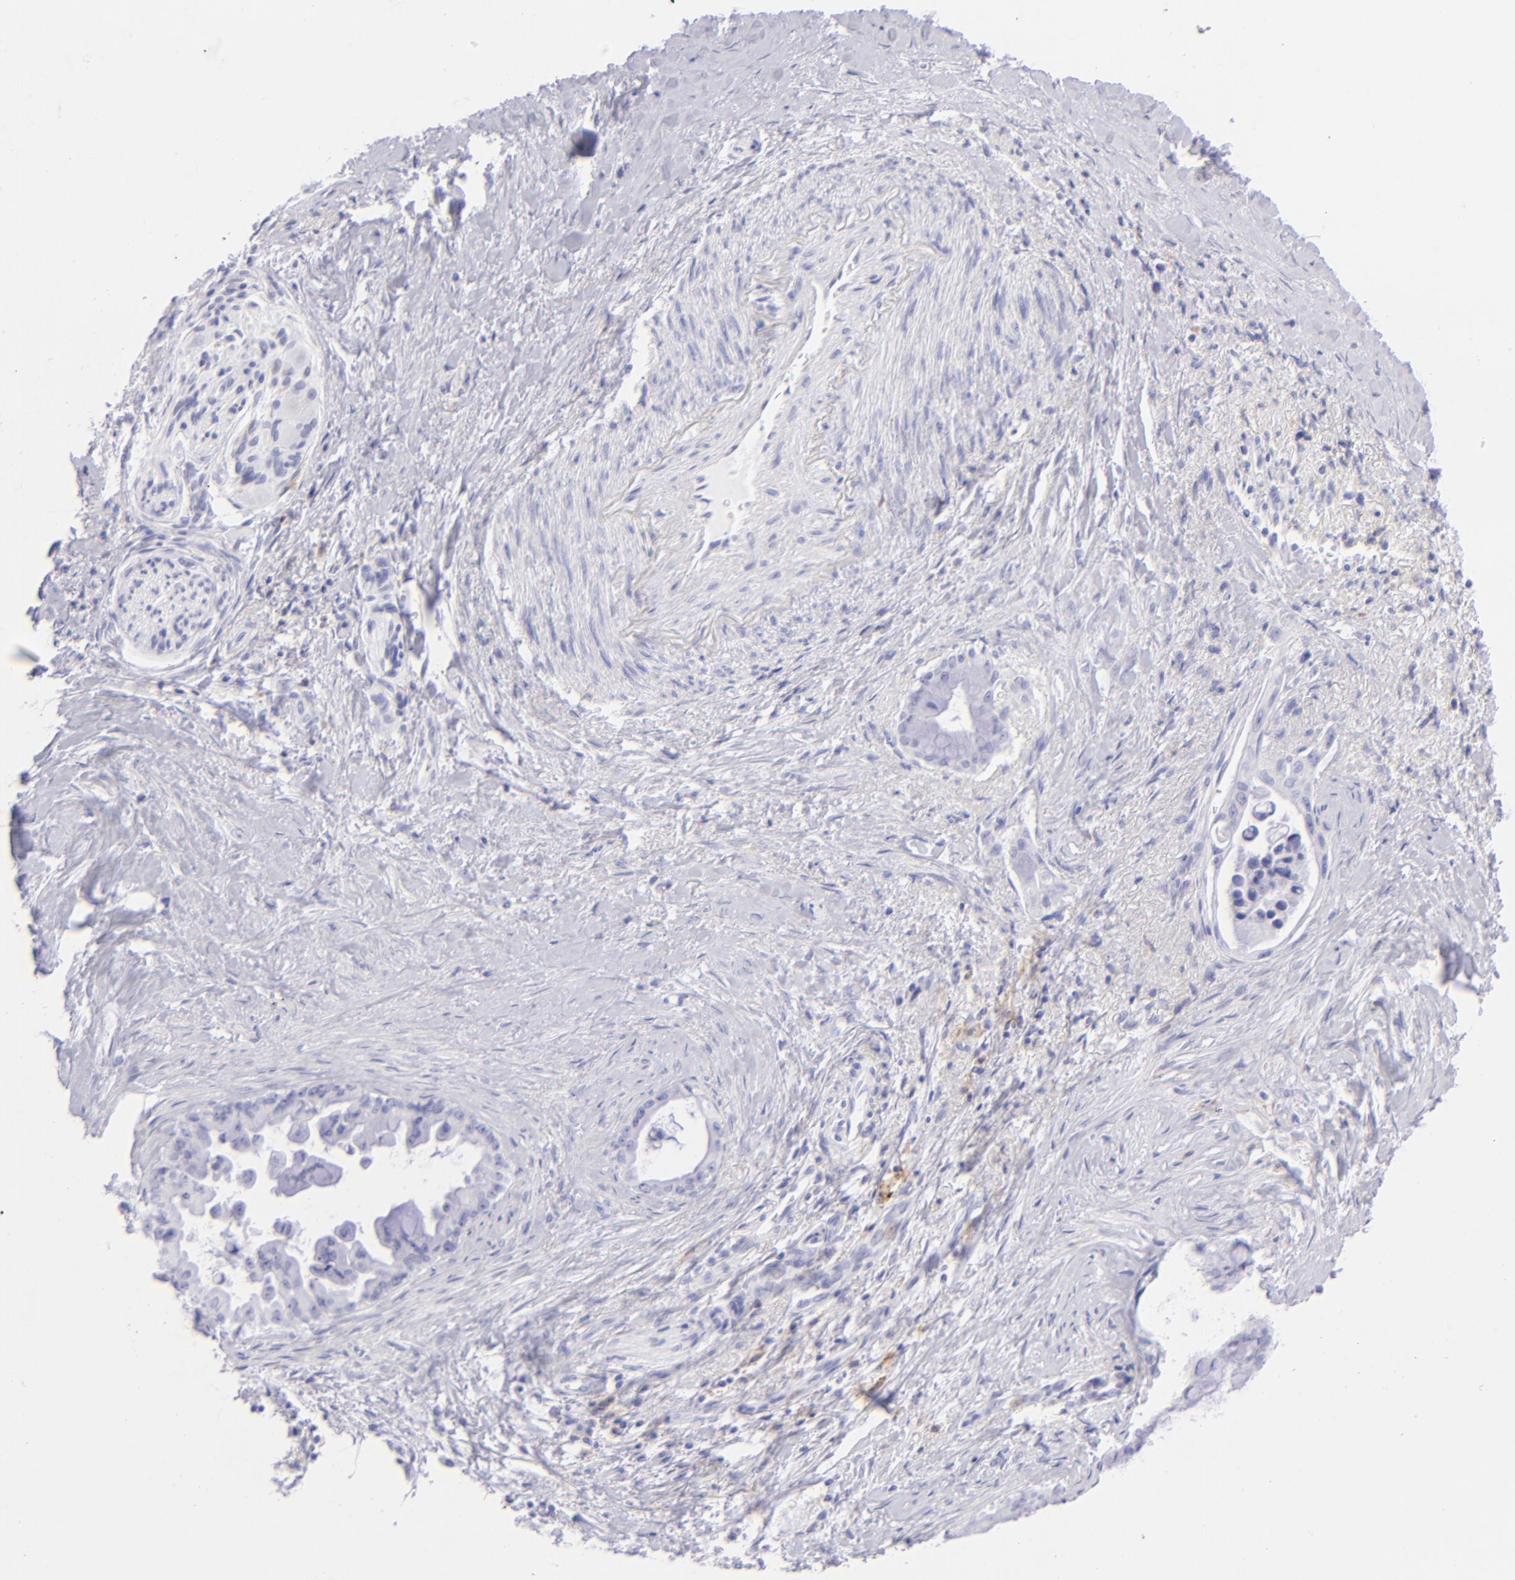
{"staining": {"intensity": "negative", "quantity": "none", "location": "none"}, "tissue": "pancreatic cancer", "cell_type": "Tumor cells", "image_type": "cancer", "snomed": [{"axis": "morphology", "description": "Adenocarcinoma, NOS"}, {"axis": "topography", "description": "Pancreas"}], "caption": "A high-resolution micrograph shows immunohistochemistry (IHC) staining of pancreatic cancer (adenocarcinoma), which exhibits no significant positivity in tumor cells.", "gene": "CD72", "patient": {"sex": "male", "age": 59}}